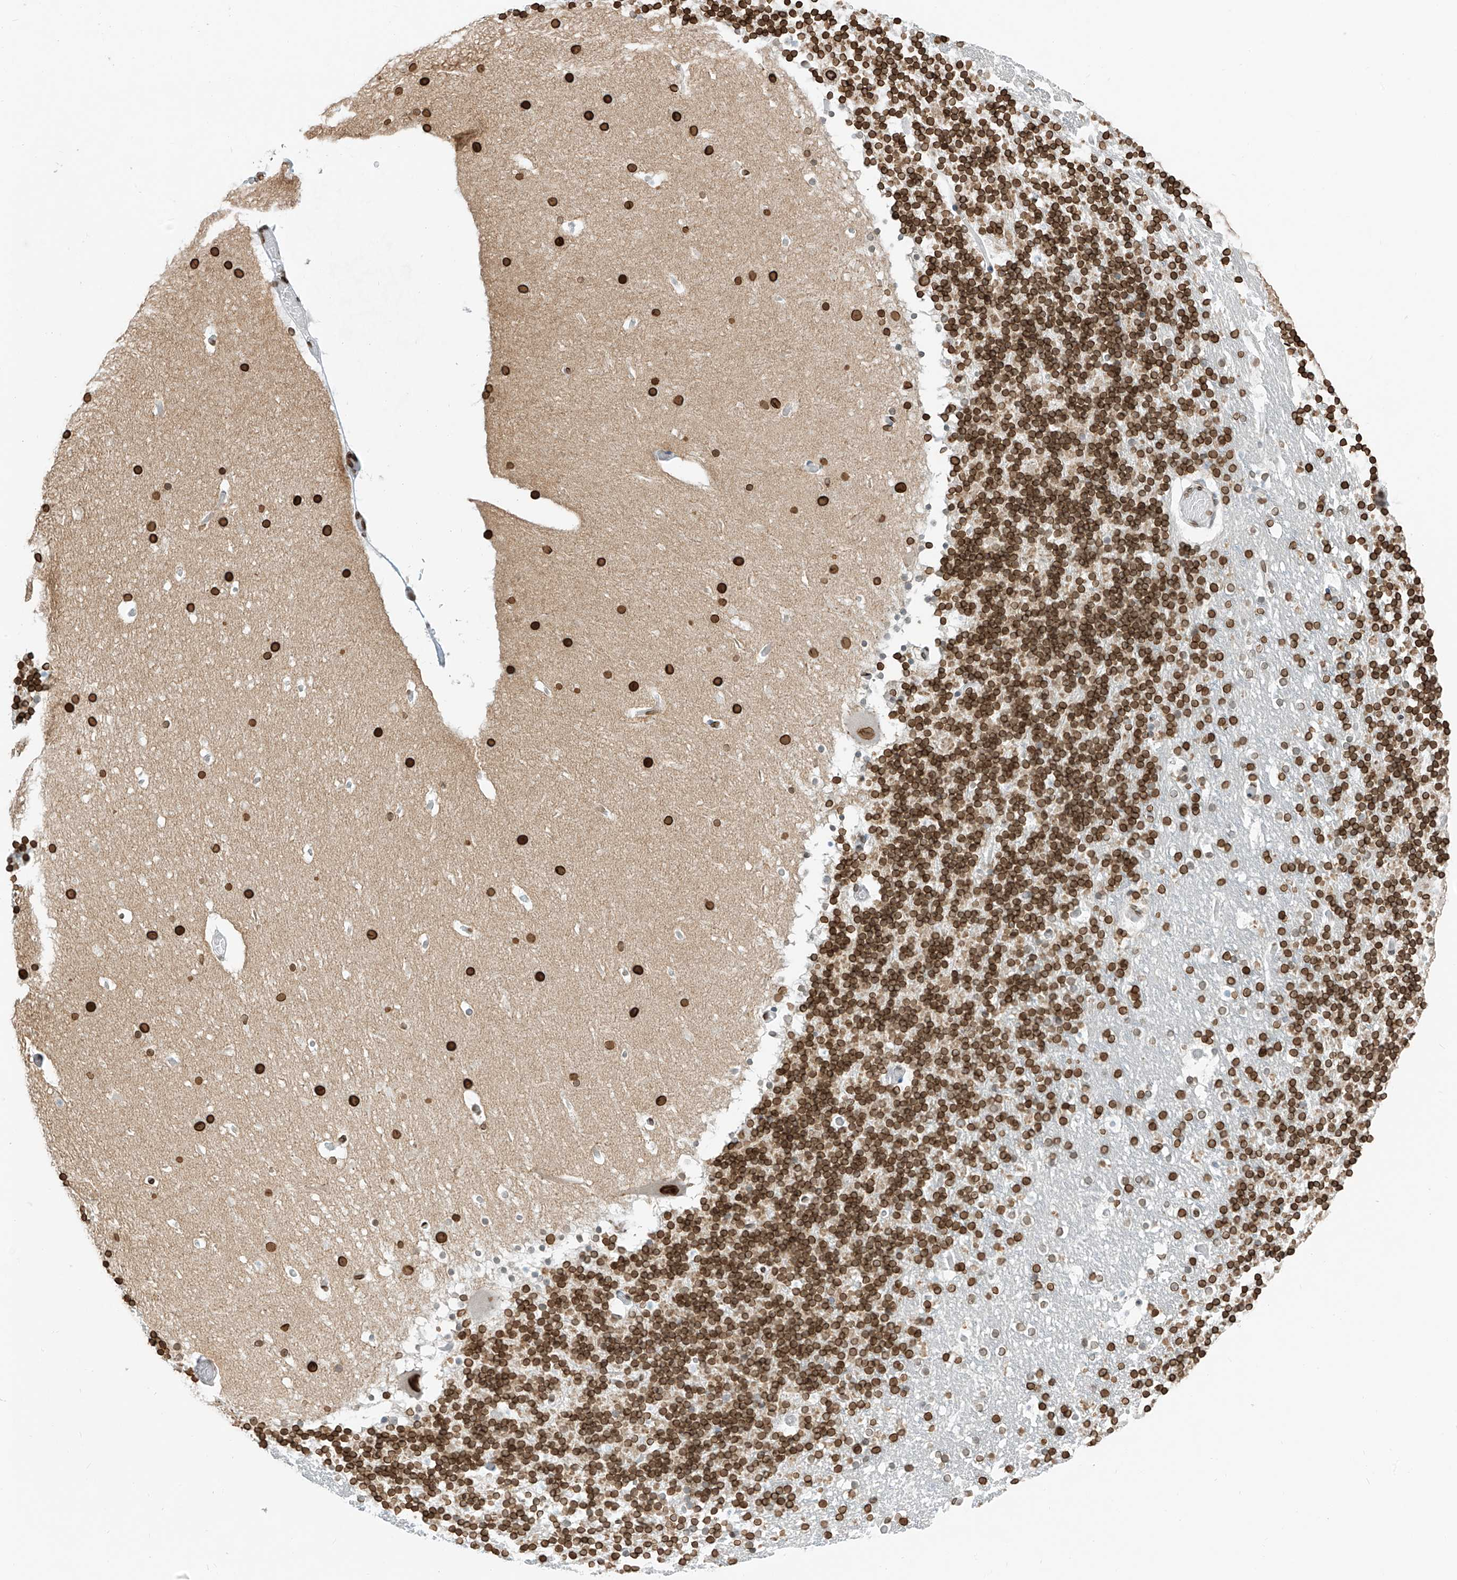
{"staining": {"intensity": "moderate", "quantity": "25%-75%", "location": "cytoplasmic/membranous,nuclear"}, "tissue": "cerebellum", "cell_type": "Cells in granular layer", "image_type": "normal", "snomed": [{"axis": "morphology", "description": "Normal tissue, NOS"}, {"axis": "topography", "description": "Cerebellum"}], "caption": "IHC of unremarkable cerebellum displays medium levels of moderate cytoplasmic/membranous,nuclear positivity in about 25%-75% of cells in granular layer.", "gene": "SAMD15", "patient": {"sex": "male", "age": 57}}